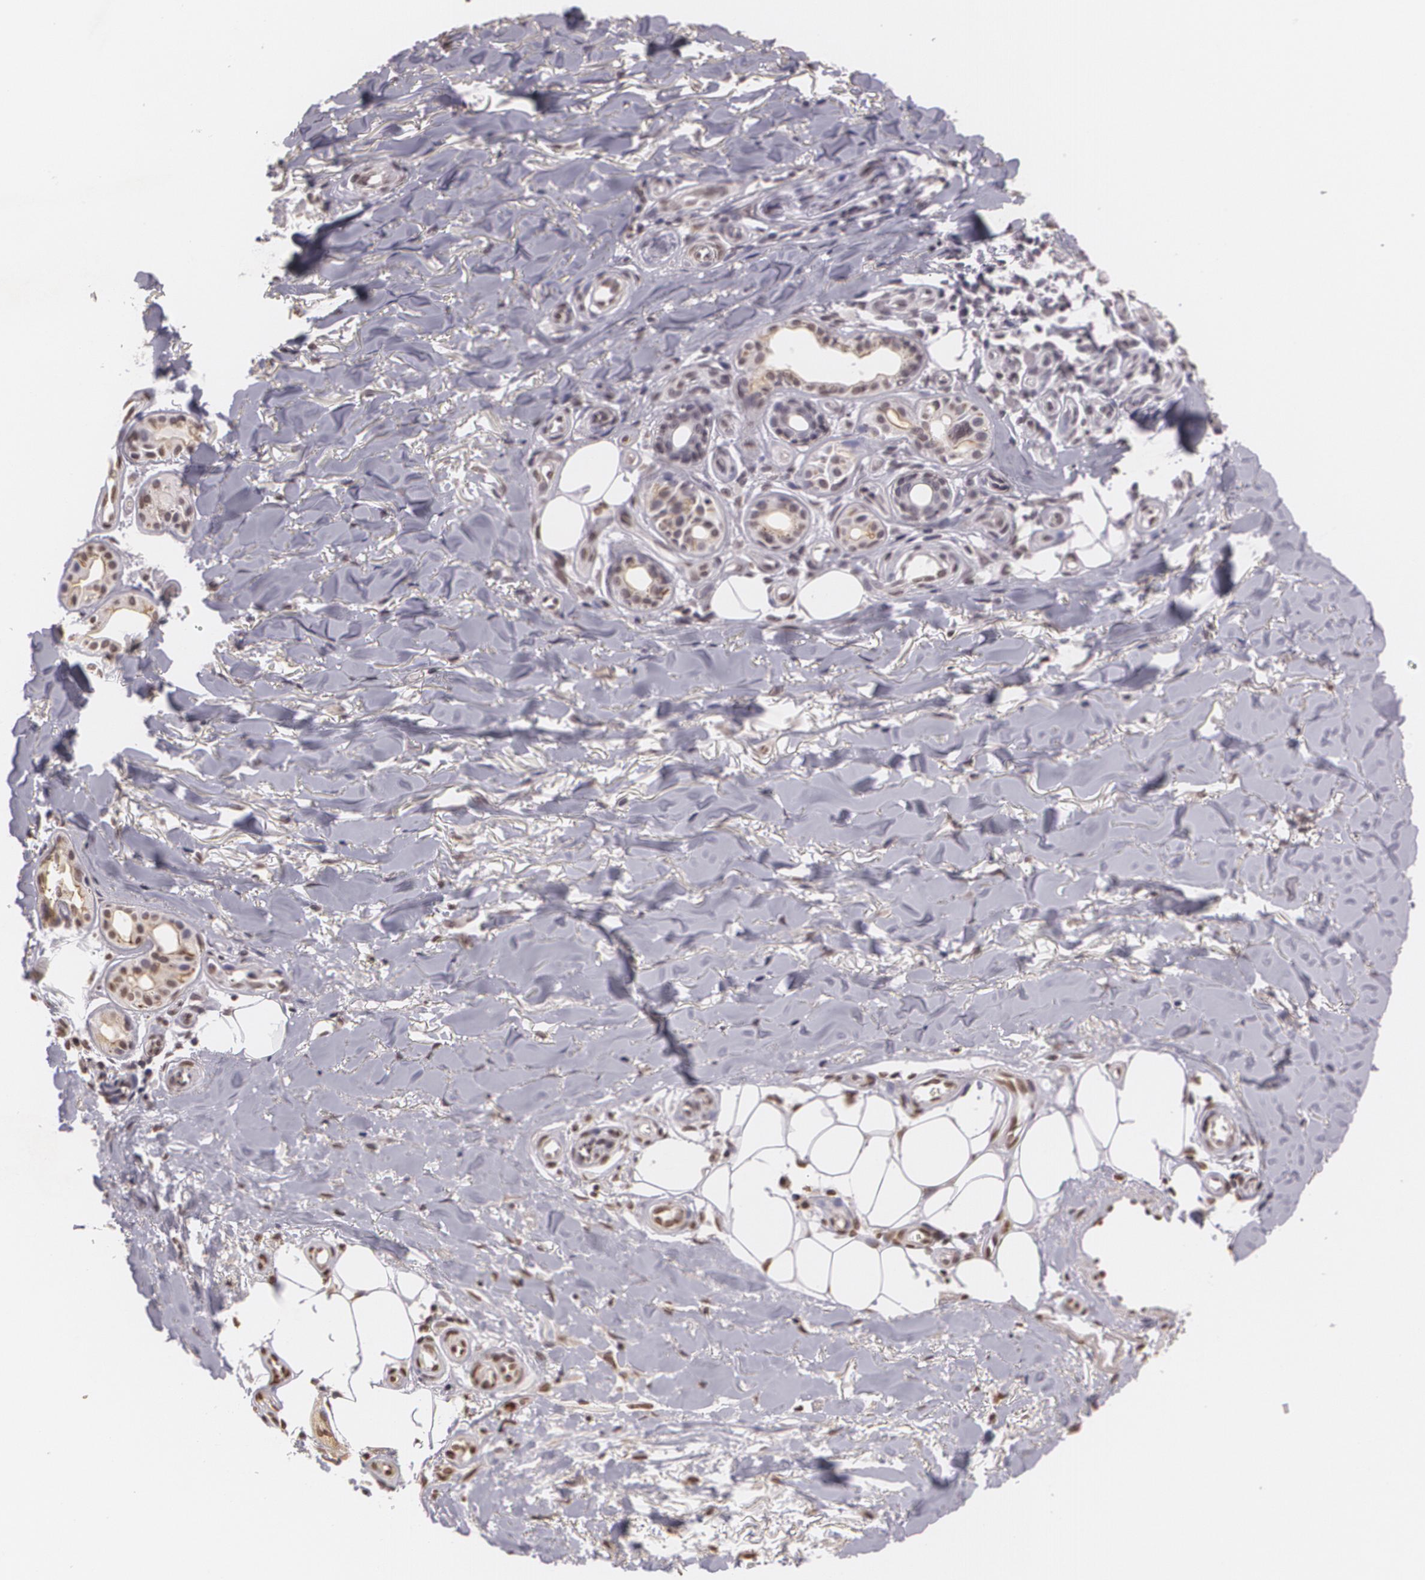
{"staining": {"intensity": "negative", "quantity": "none", "location": "none"}, "tissue": "skin cancer", "cell_type": "Tumor cells", "image_type": "cancer", "snomed": [{"axis": "morphology", "description": "Basal cell carcinoma"}, {"axis": "topography", "description": "Skin"}], "caption": "Micrograph shows no significant protein staining in tumor cells of skin cancer.", "gene": "MUC1", "patient": {"sex": "male", "age": 81}}